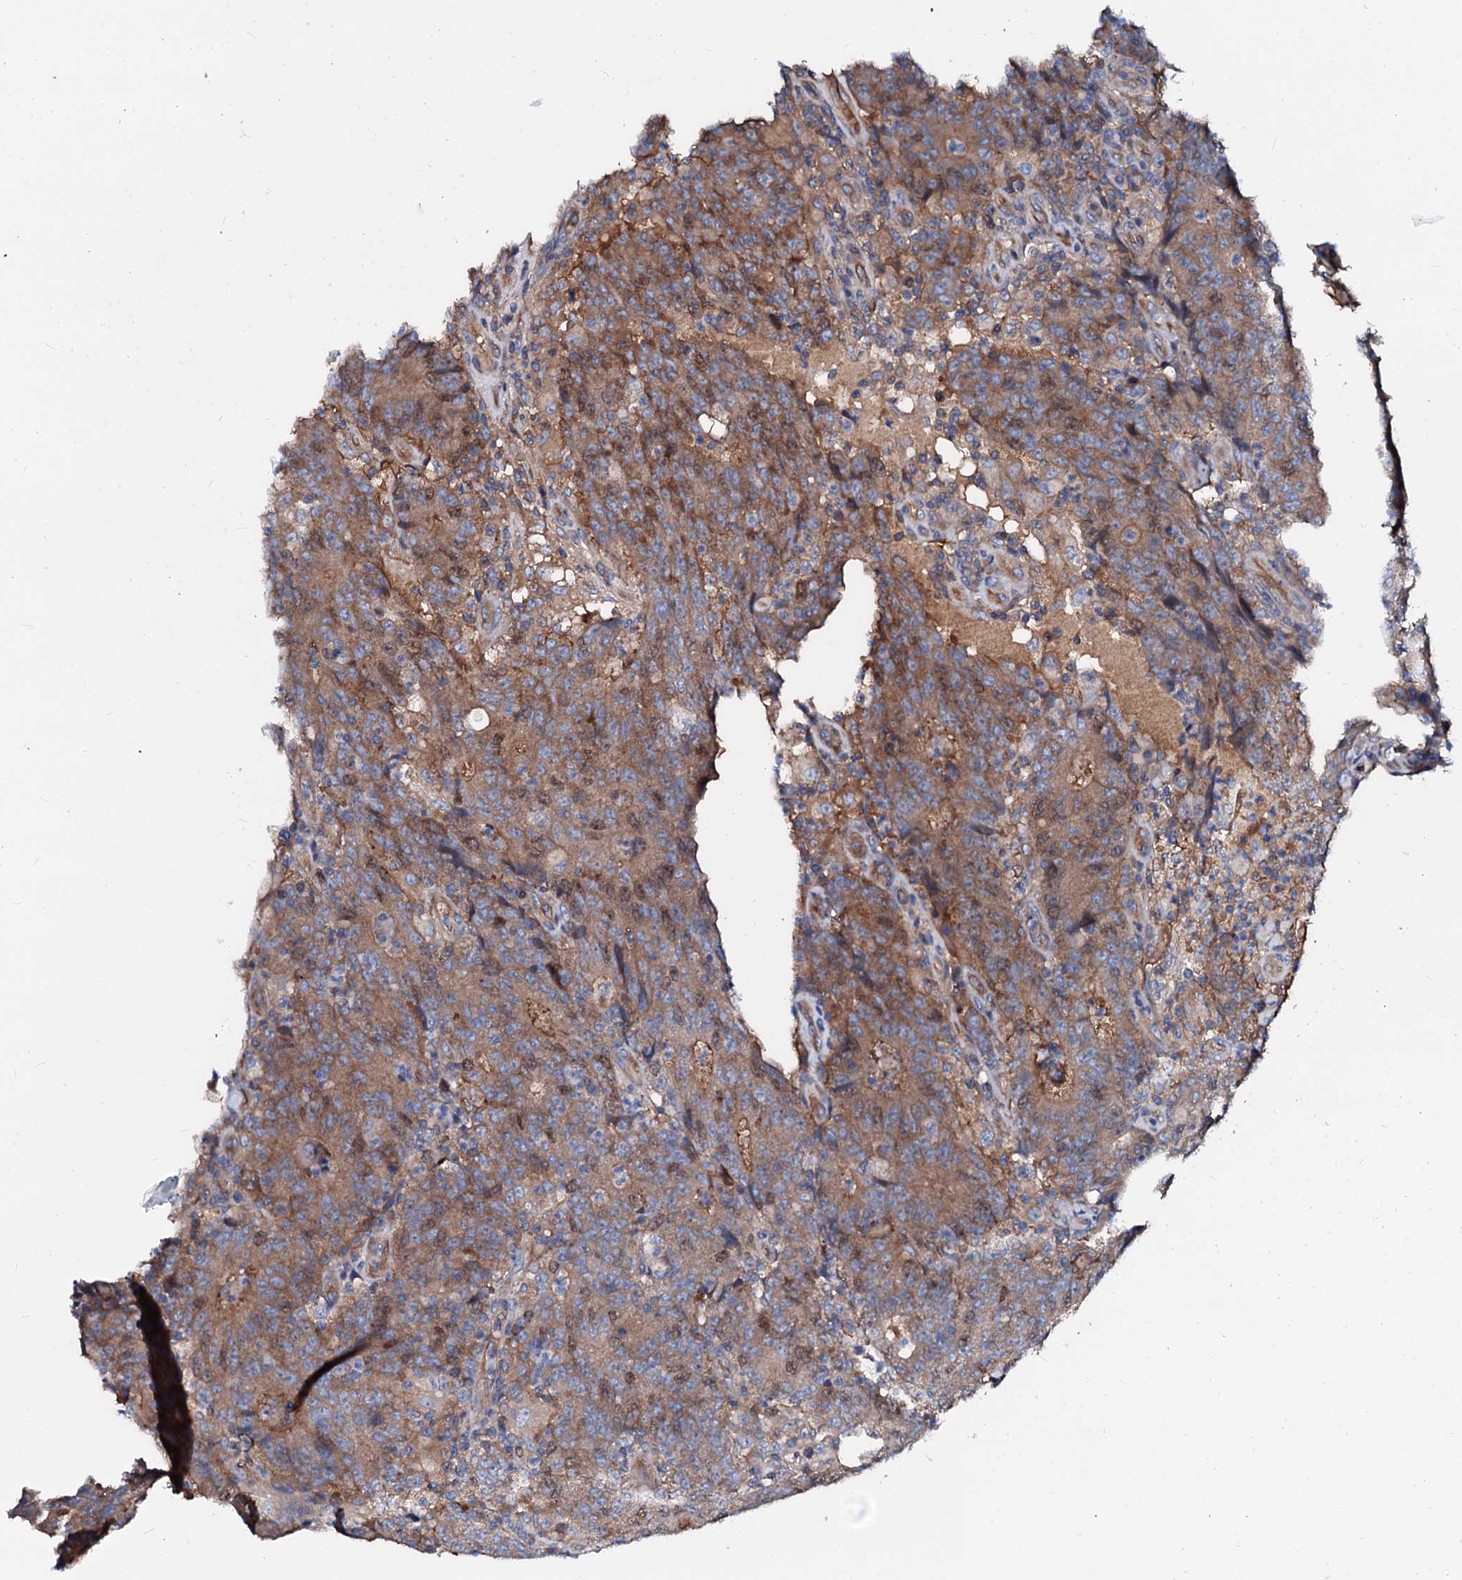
{"staining": {"intensity": "moderate", "quantity": ">75%", "location": "cytoplasmic/membranous,nuclear"}, "tissue": "colorectal cancer", "cell_type": "Tumor cells", "image_type": "cancer", "snomed": [{"axis": "morphology", "description": "Adenocarcinoma, NOS"}, {"axis": "topography", "description": "Colon"}], "caption": "This is a micrograph of IHC staining of adenocarcinoma (colorectal), which shows moderate expression in the cytoplasmic/membranous and nuclear of tumor cells.", "gene": "CSKMT", "patient": {"sex": "female", "age": 75}}